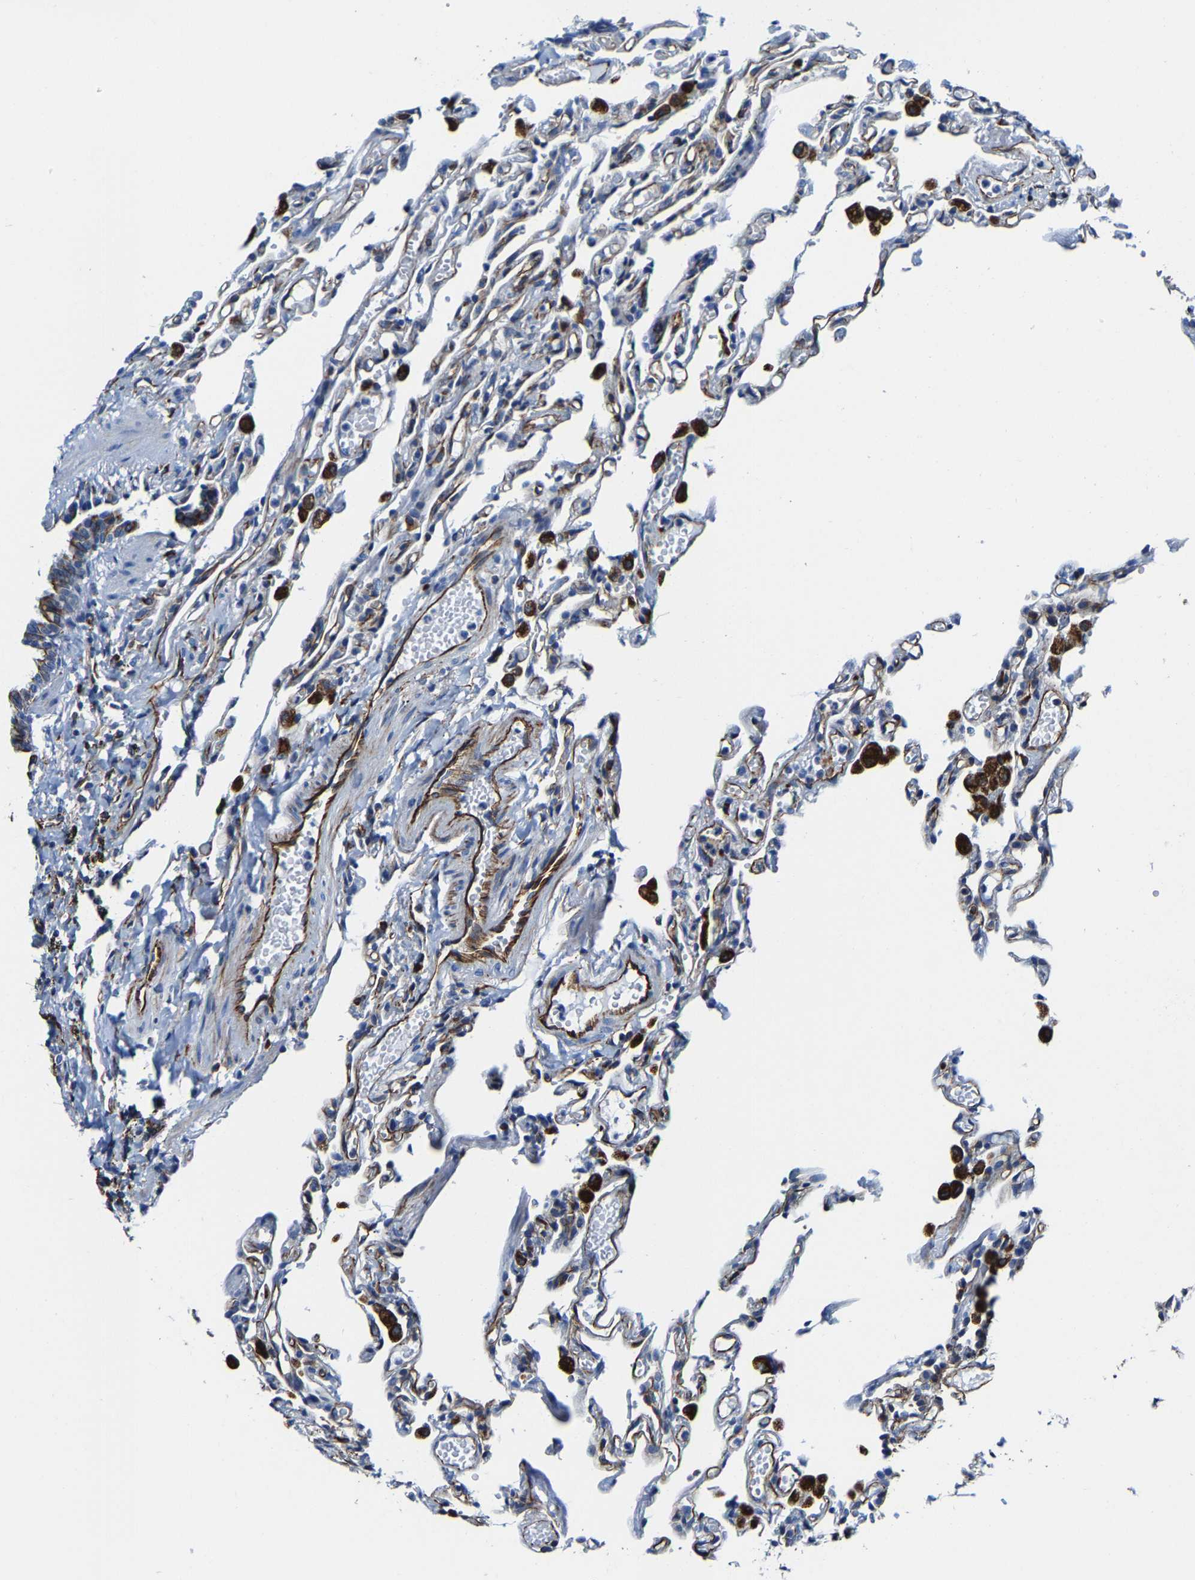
{"staining": {"intensity": "negative", "quantity": "none", "location": "none"}, "tissue": "lung", "cell_type": "Alveolar cells", "image_type": "normal", "snomed": [{"axis": "morphology", "description": "Normal tissue, NOS"}, {"axis": "topography", "description": "Lung"}], "caption": "Protein analysis of unremarkable lung demonstrates no significant staining in alveolar cells. (DAB IHC with hematoxylin counter stain).", "gene": "MMEL1", "patient": {"sex": "male", "age": 21}}